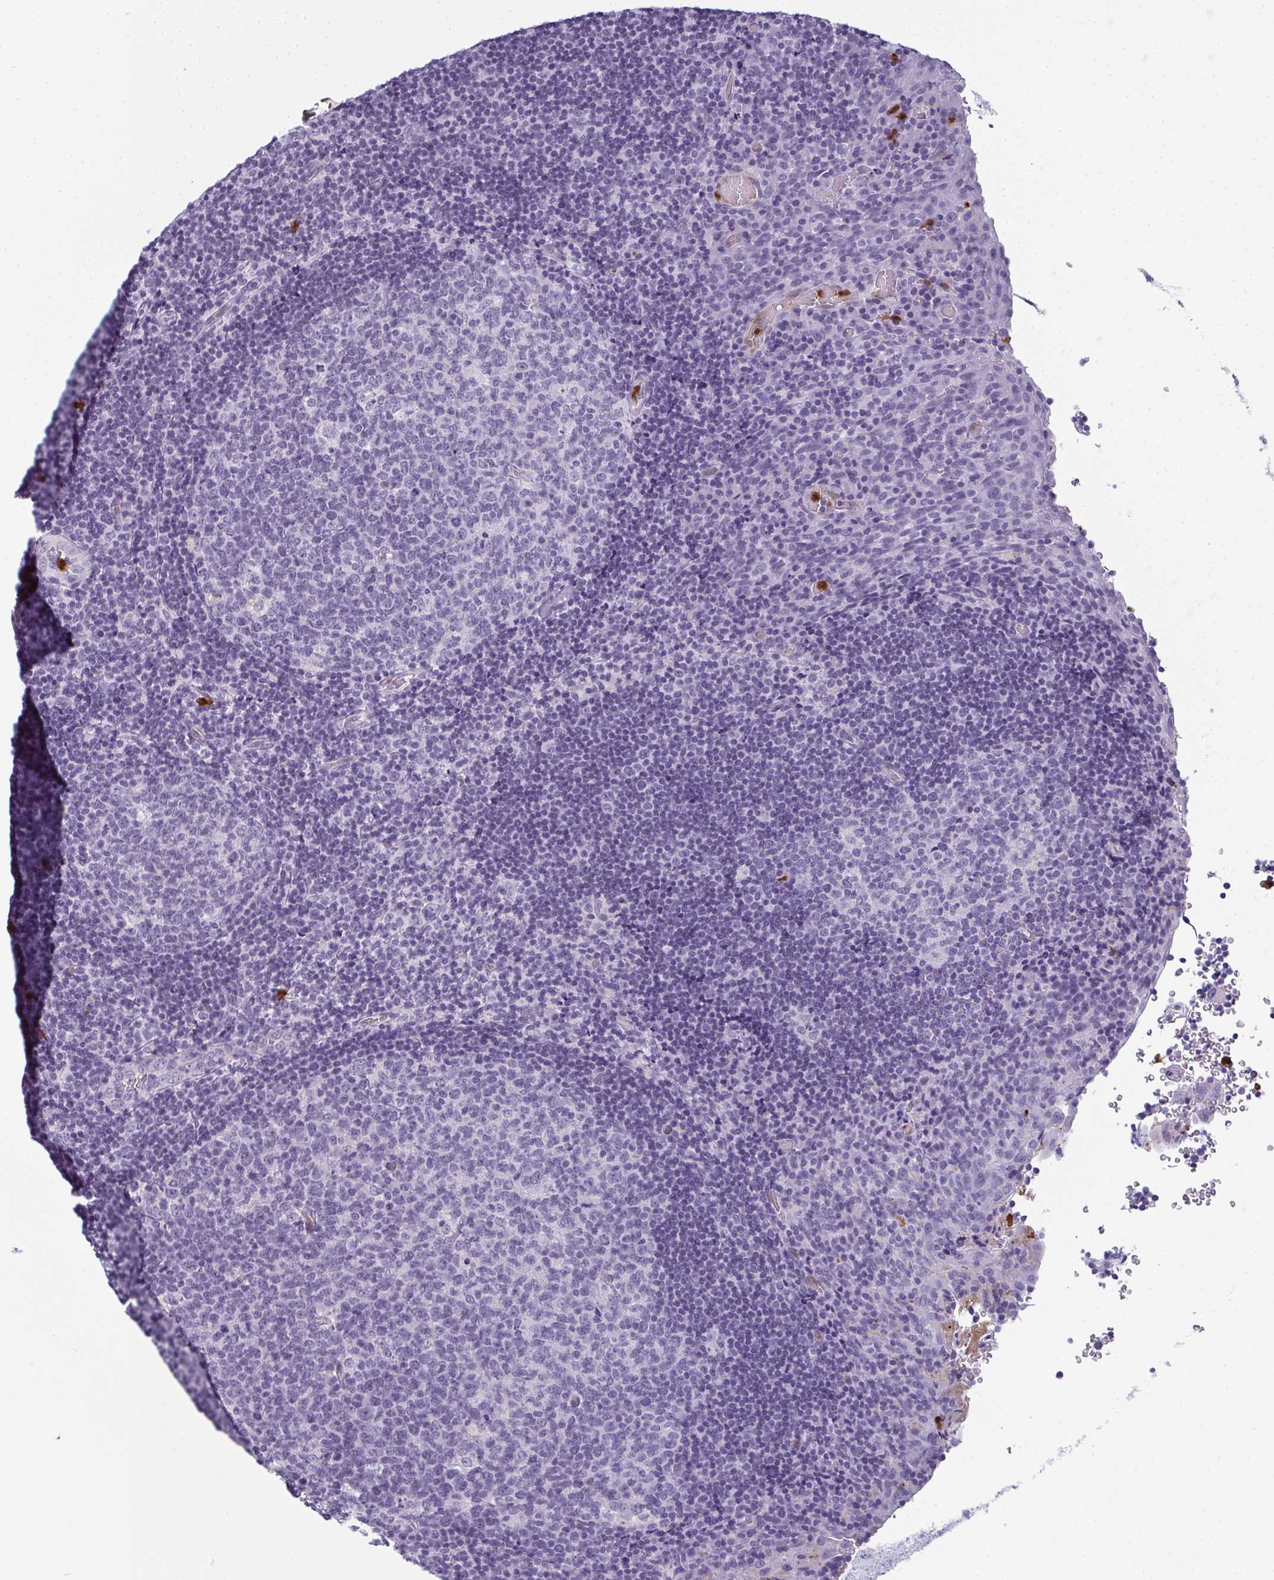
{"staining": {"intensity": "negative", "quantity": "none", "location": "none"}, "tissue": "tonsil", "cell_type": "Germinal center cells", "image_type": "normal", "snomed": [{"axis": "morphology", "description": "Normal tissue, NOS"}, {"axis": "topography", "description": "Tonsil"}], "caption": "Immunohistochemical staining of benign human tonsil exhibits no significant positivity in germinal center cells.", "gene": "CDA", "patient": {"sex": "male", "age": 17}}